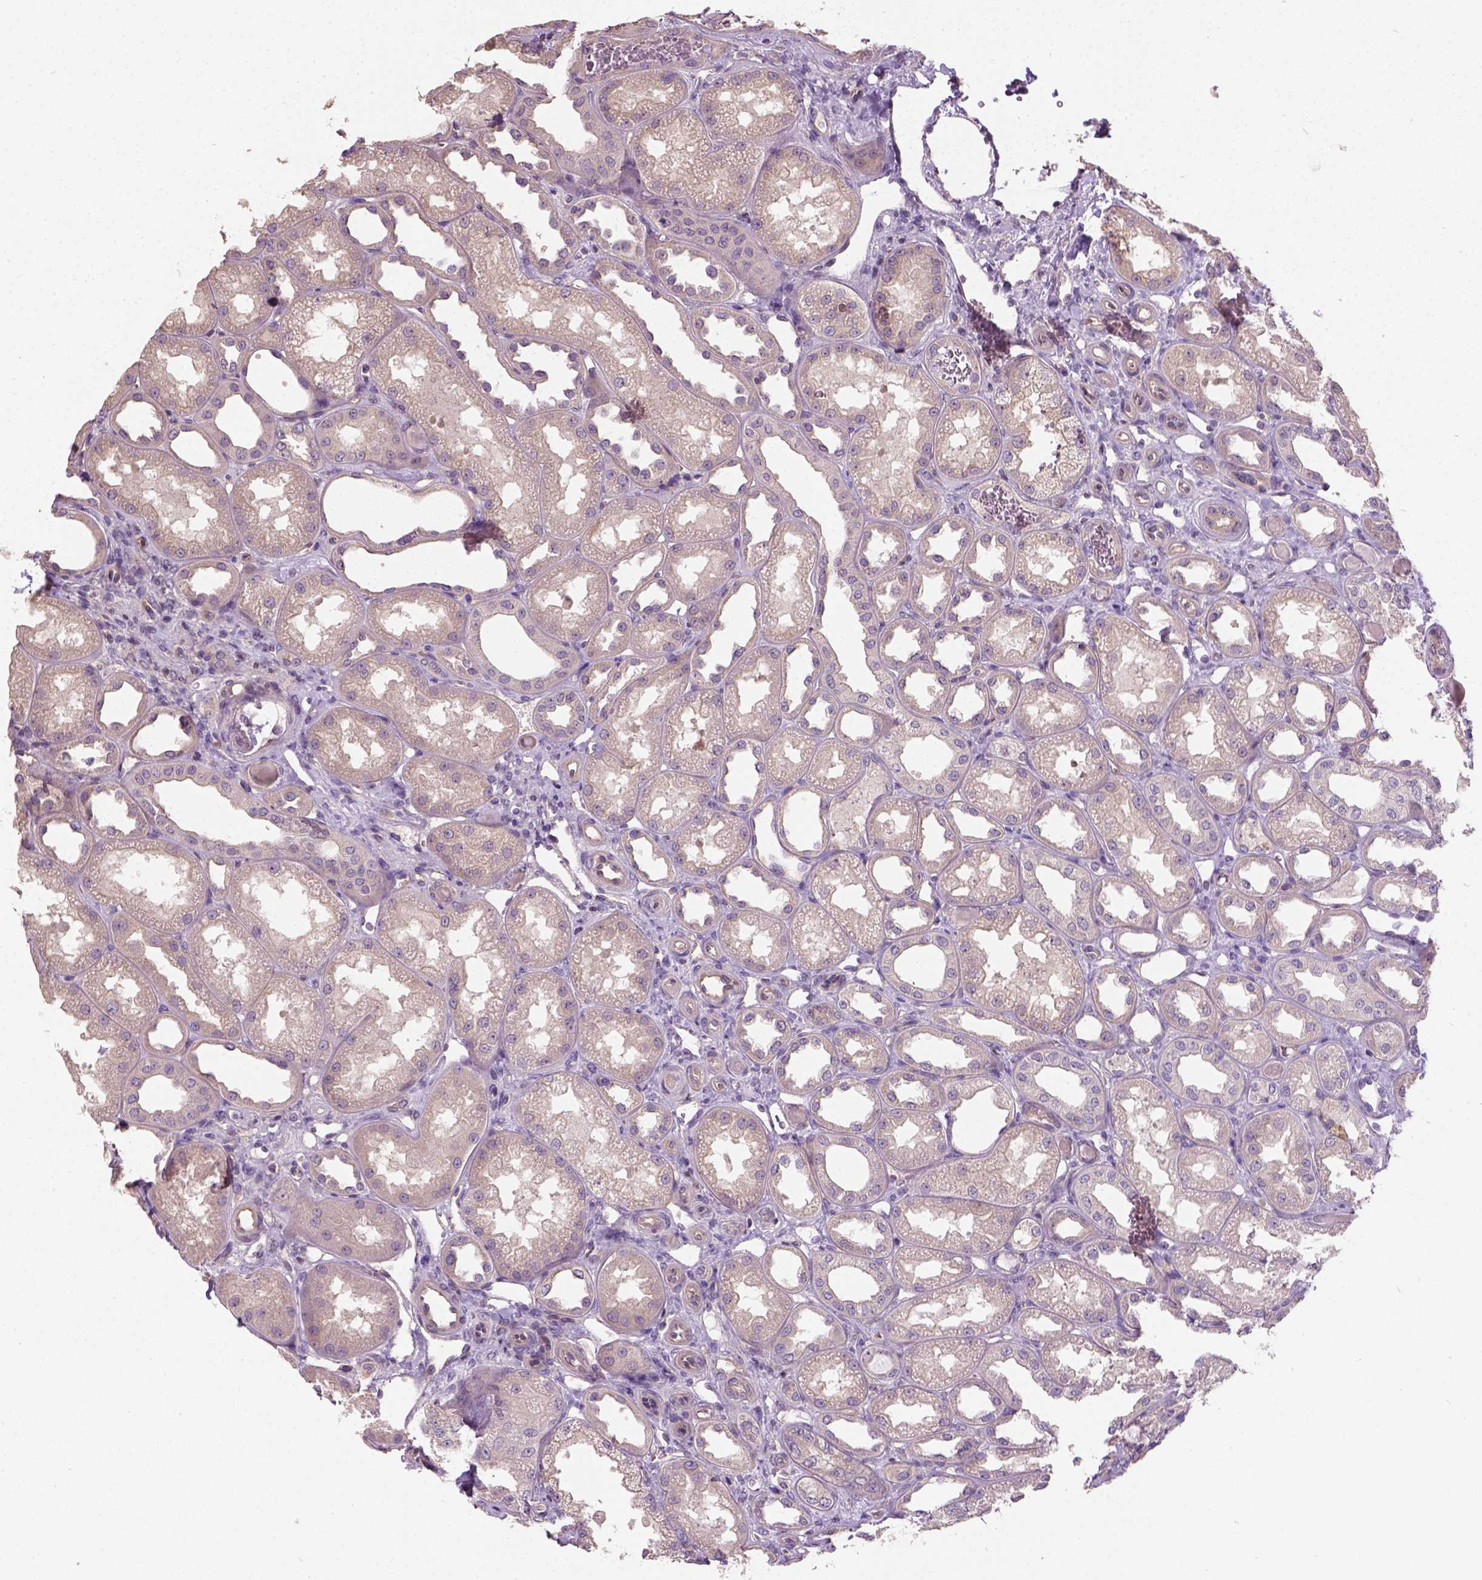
{"staining": {"intensity": "weak", "quantity": ">75%", "location": "cytoplasmic/membranous"}, "tissue": "kidney", "cell_type": "Cells in glomeruli", "image_type": "normal", "snomed": [{"axis": "morphology", "description": "Normal tissue, NOS"}, {"axis": "topography", "description": "Kidney"}], "caption": "Protein analysis of benign kidney displays weak cytoplasmic/membranous expression in approximately >75% of cells in glomeruli. Nuclei are stained in blue.", "gene": "CRACR2A", "patient": {"sex": "male", "age": 61}}